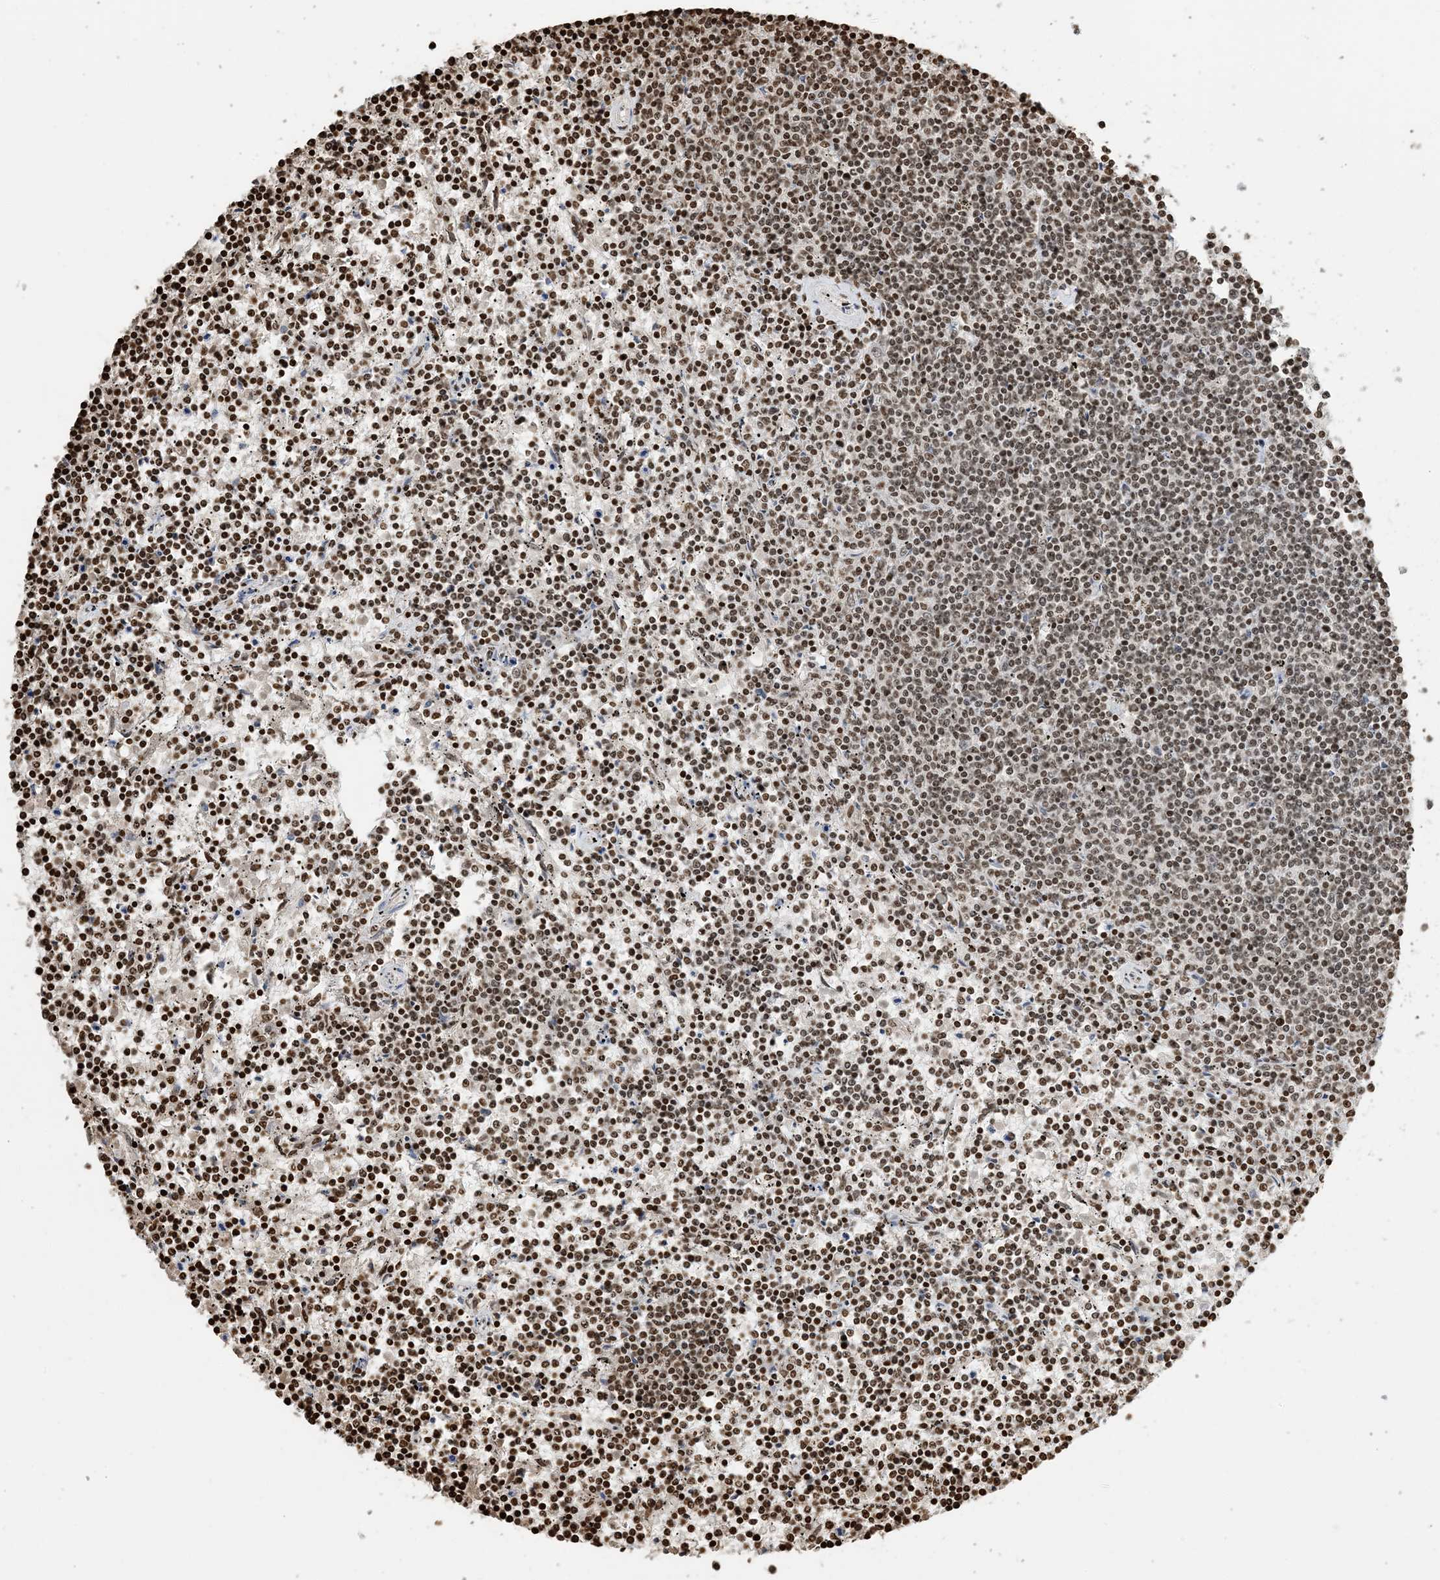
{"staining": {"intensity": "moderate", "quantity": ">75%", "location": "nuclear"}, "tissue": "lymphoma", "cell_type": "Tumor cells", "image_type": "cancer", "snomed": [{"axis": "morphology", "description": "Malignant lymphoma, non-Hodgkin's type, Low grade"}, {"axis": "topography", "description": "Spleen"}], "caption": "DAB (3,3'-diaminobenzidine) immunohistochemical staining of lymphoma exhibits moderate nuclear protein staining in approximately >75% of tumor cells.", "gene": "H3-3B", "patient": {"sex": "female", "age": 50}}